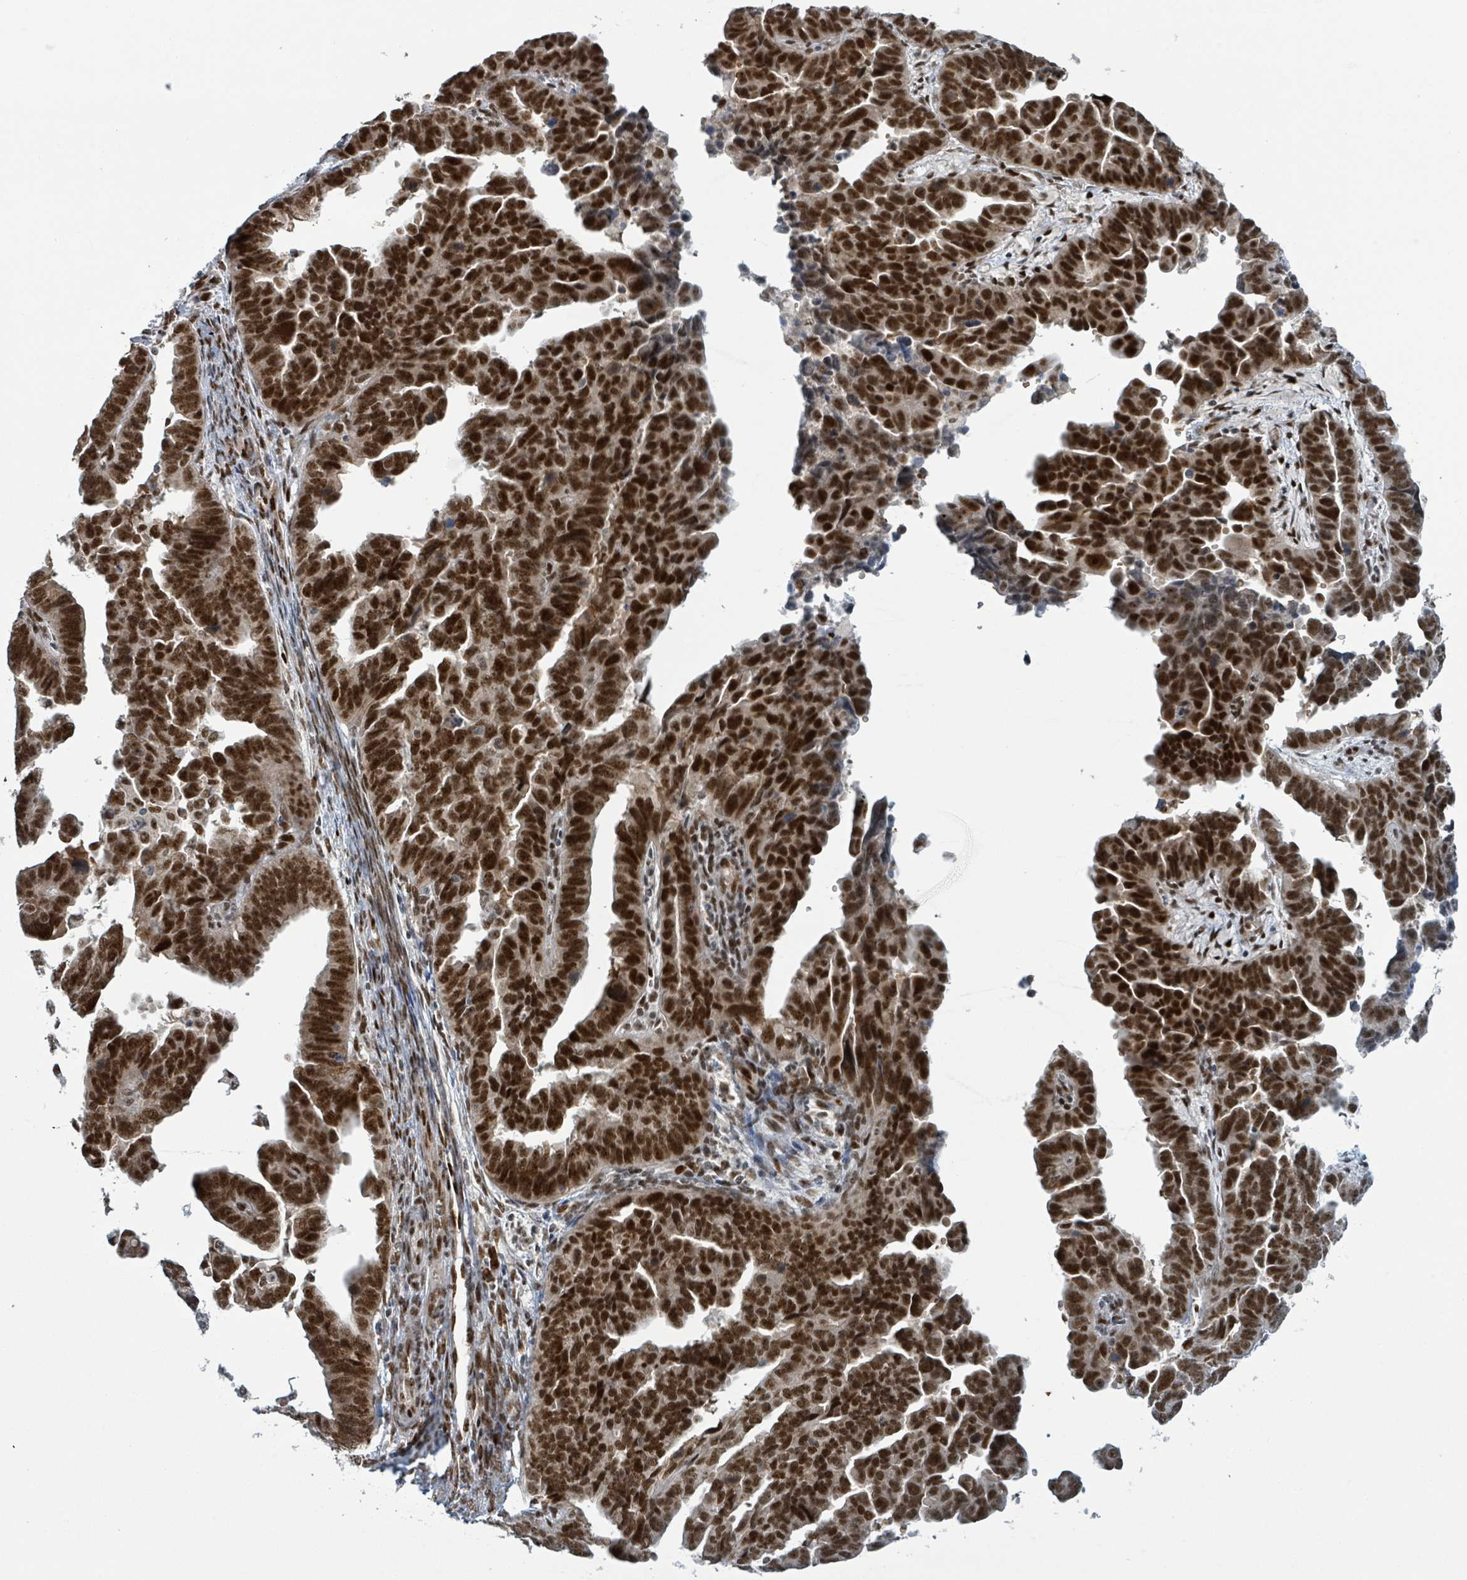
{"staining": {"intensity": "strong", "quantity": ">75%", "location": "nuclear"}, "tissue": "endometrial cancer", "cell_type": "Tumor cells", "image_type": "cancer", "snomed": [{"axis": "morphology", "description": "Adenocarcinoma, NOS"}, {"axis": "topography", "description": "Endometrium"}], "caption": "The micrograph displays a brown stain indicating the presence of a protein in the nuclear of tumor cells in endometrial cancer. (Brightfield microscopy of DAB IHC at high magnification).", "gene": "KLF3", "patient": {"sex": "female", "age": 75}}